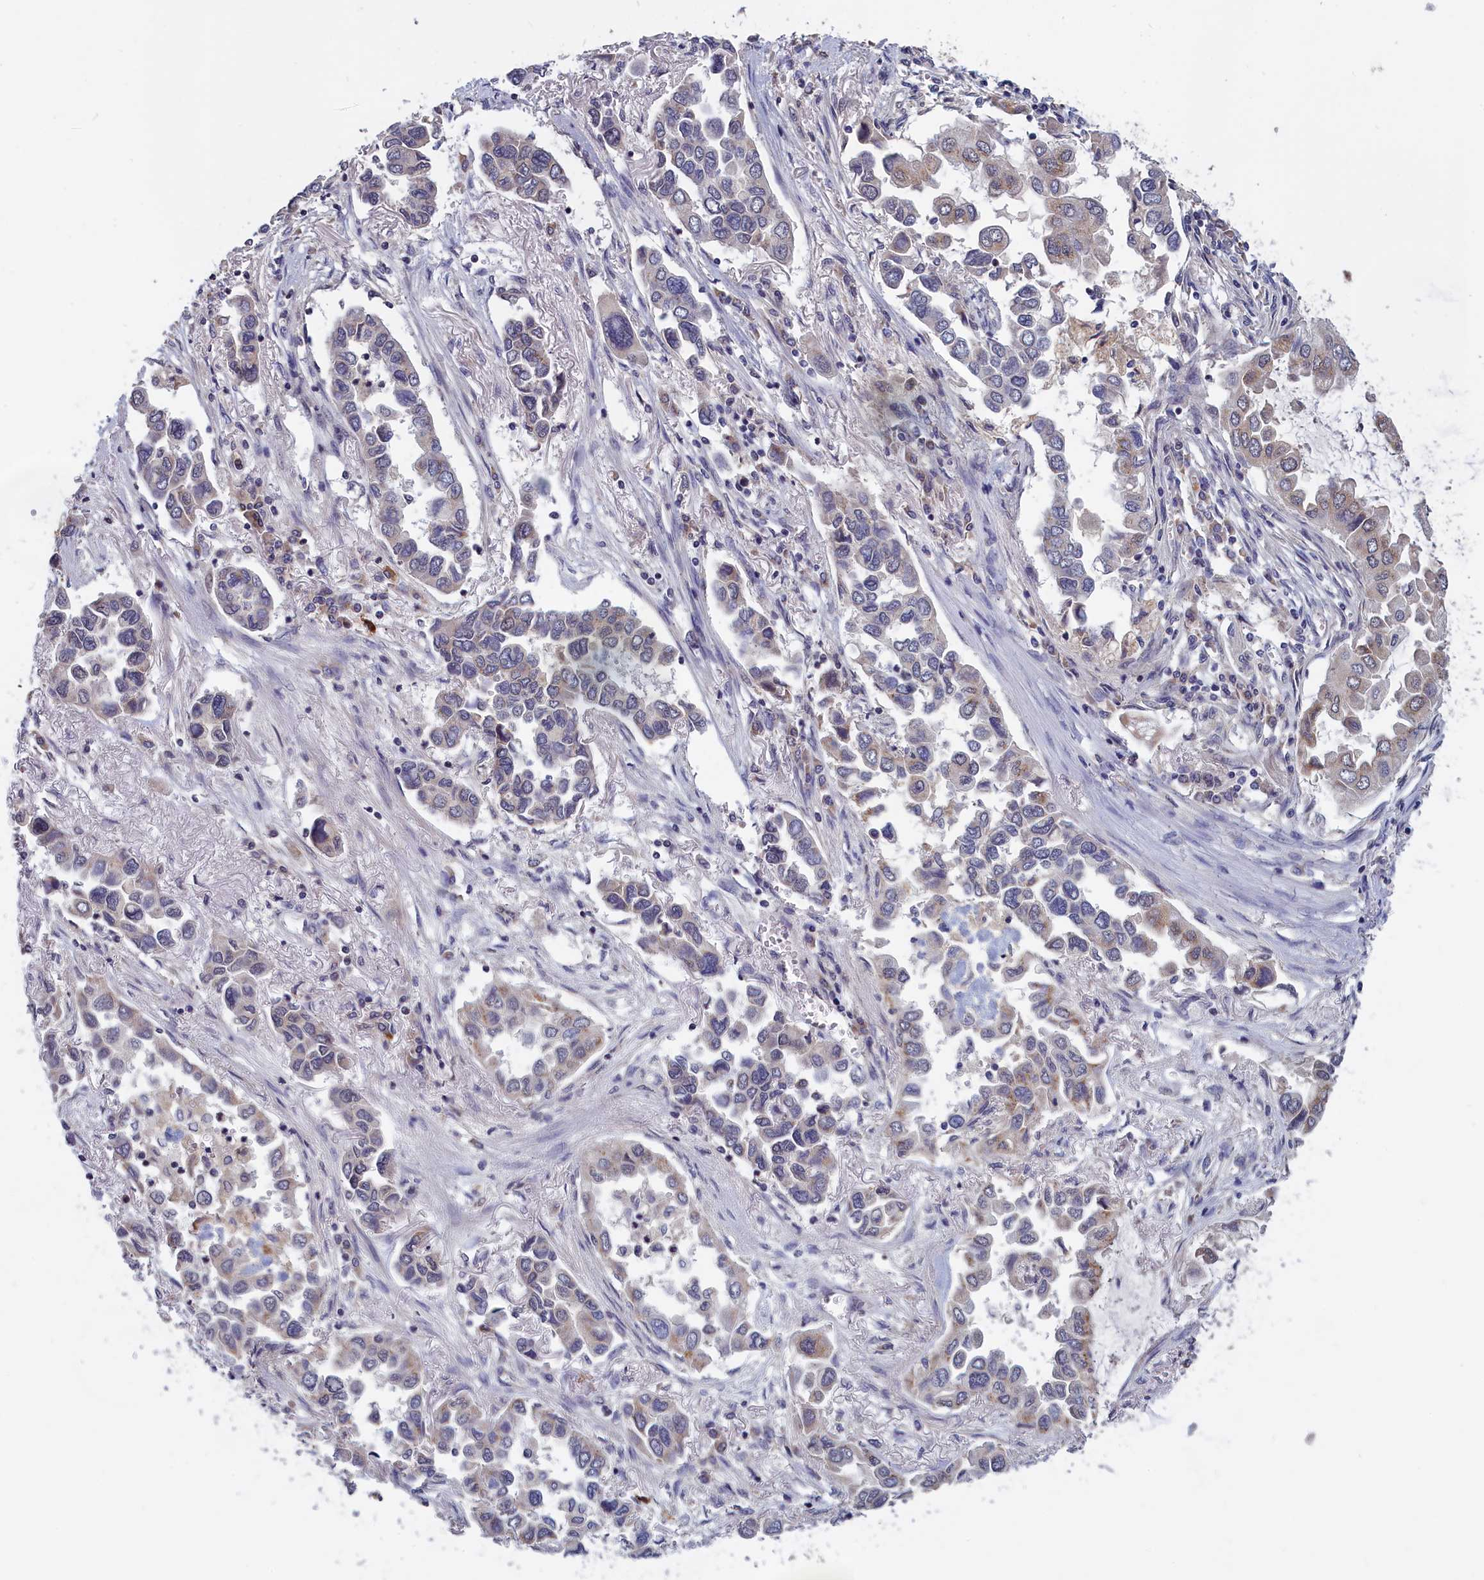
{"staining": {"intensity": "weak", "quantity": "25%-75%", "location": "cytoplasmic/membranous"}, "tissue": "lung cancer", "cell_type": "Tumor cells", "image_type": "cancer", "snomed": [{"axis": "morphology", "description": "Adenocarcinoma, NOS"}, {"axis": "topography", "description": "Lung"}], "caption": "A brown stain highlights weak cytoplasmic/membranous expression of a protein in human adenocarcinoma (lung) tumor cells. Immunohistochemistry stains the protein in brown and the nuclei are stained blue.", "gene": "EPB41L4B", "patient": {"sex": "female", "age": 76}}